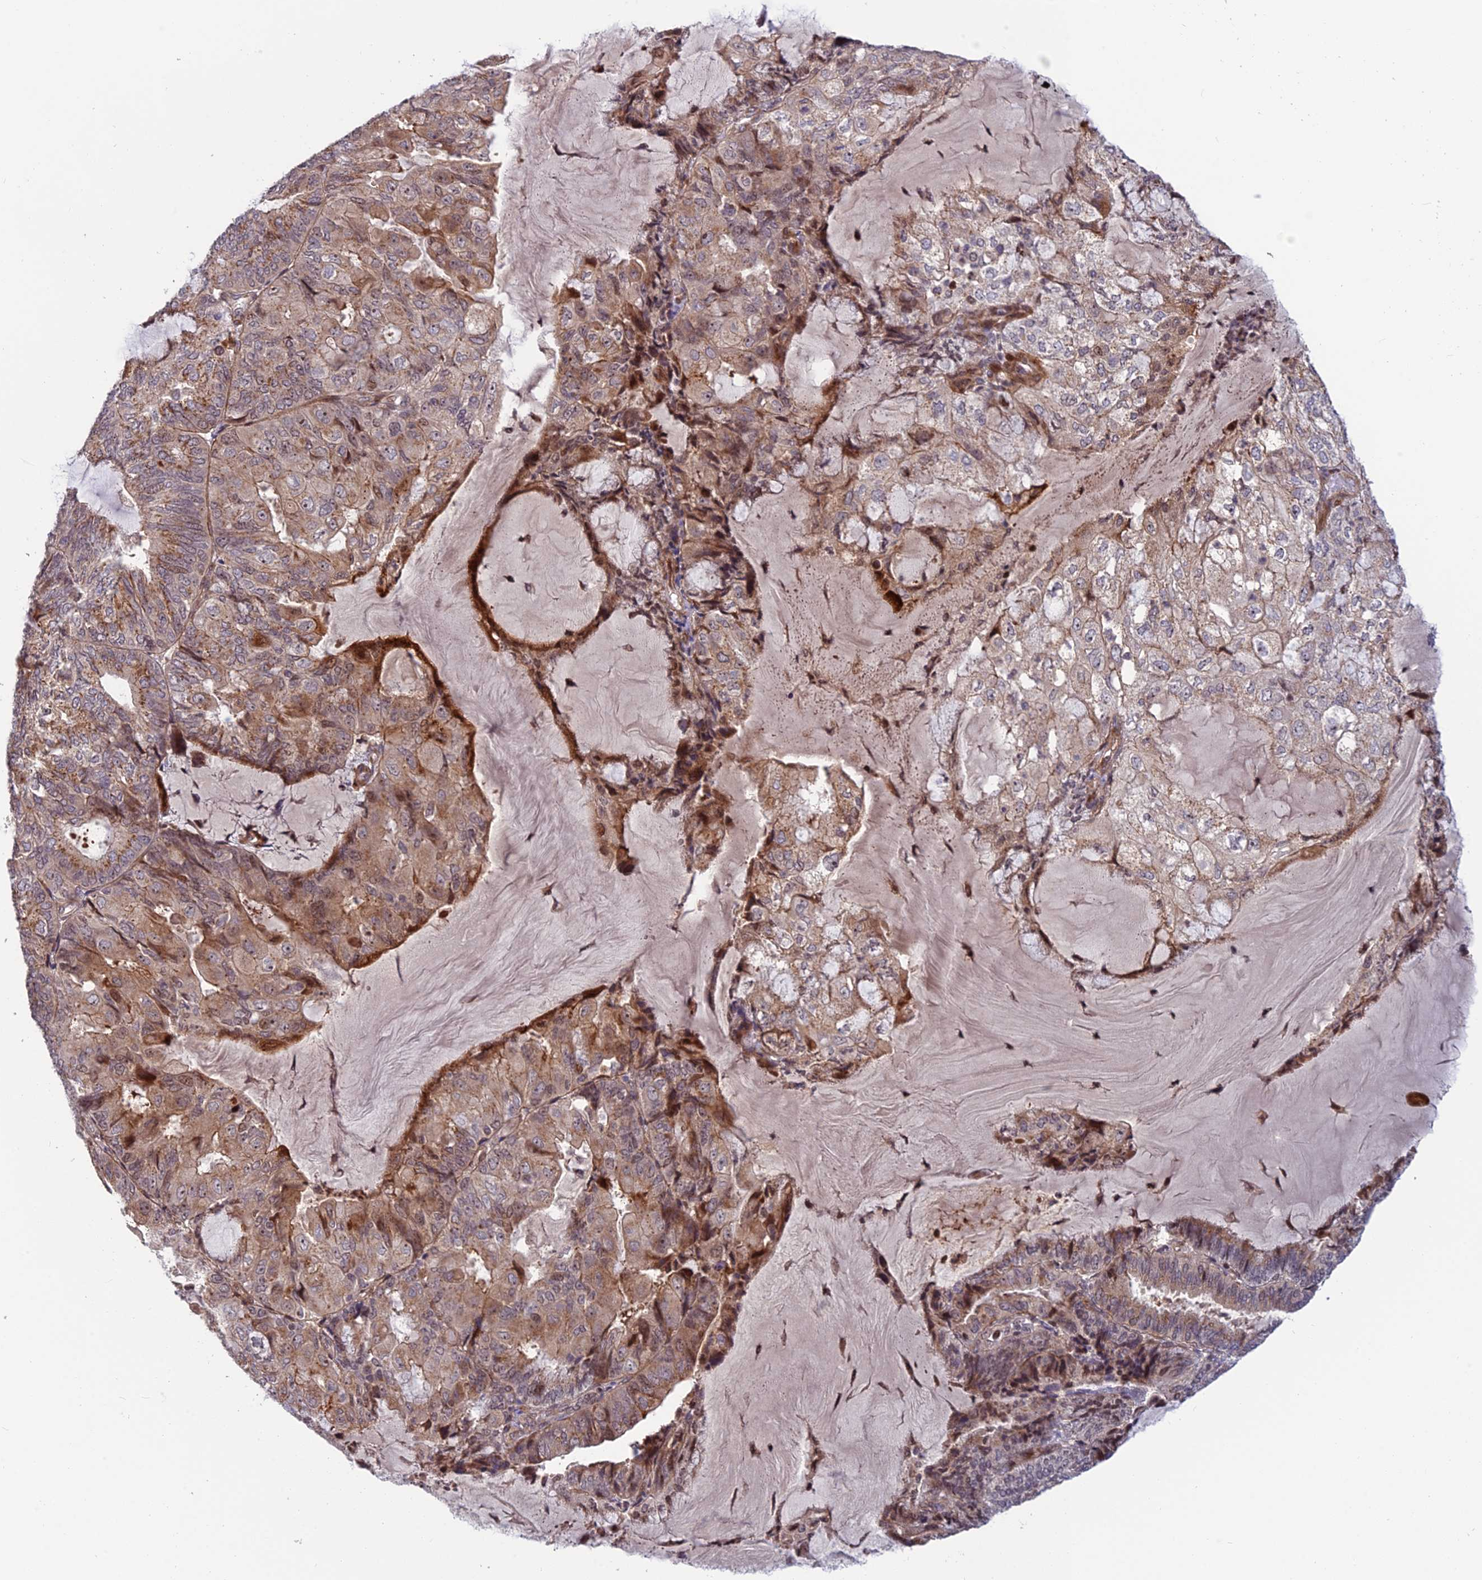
{"staining": {"intensity": "moderate", "quantity": "25%-75%", "location": "cytoplasmic/membranous"}, "tissue": "endometrial cancer", "cell_type": "Tumor cells", "image_type": "cancer", "snomed": [{"axis": "morphology", "description": "Adenocarcinoma, NOS"}, {"axis": "topography", "description": "Endometrium"}], "caption": "Immunohistochemistry of human adenocarcinoma (endometrial) shows medium levels of moderate cytoplasmic/membranous positivity in about 25%-75% of tumor cells.", "gene": "SMIM7", "patient": {"sex": "female", "age": 81}}